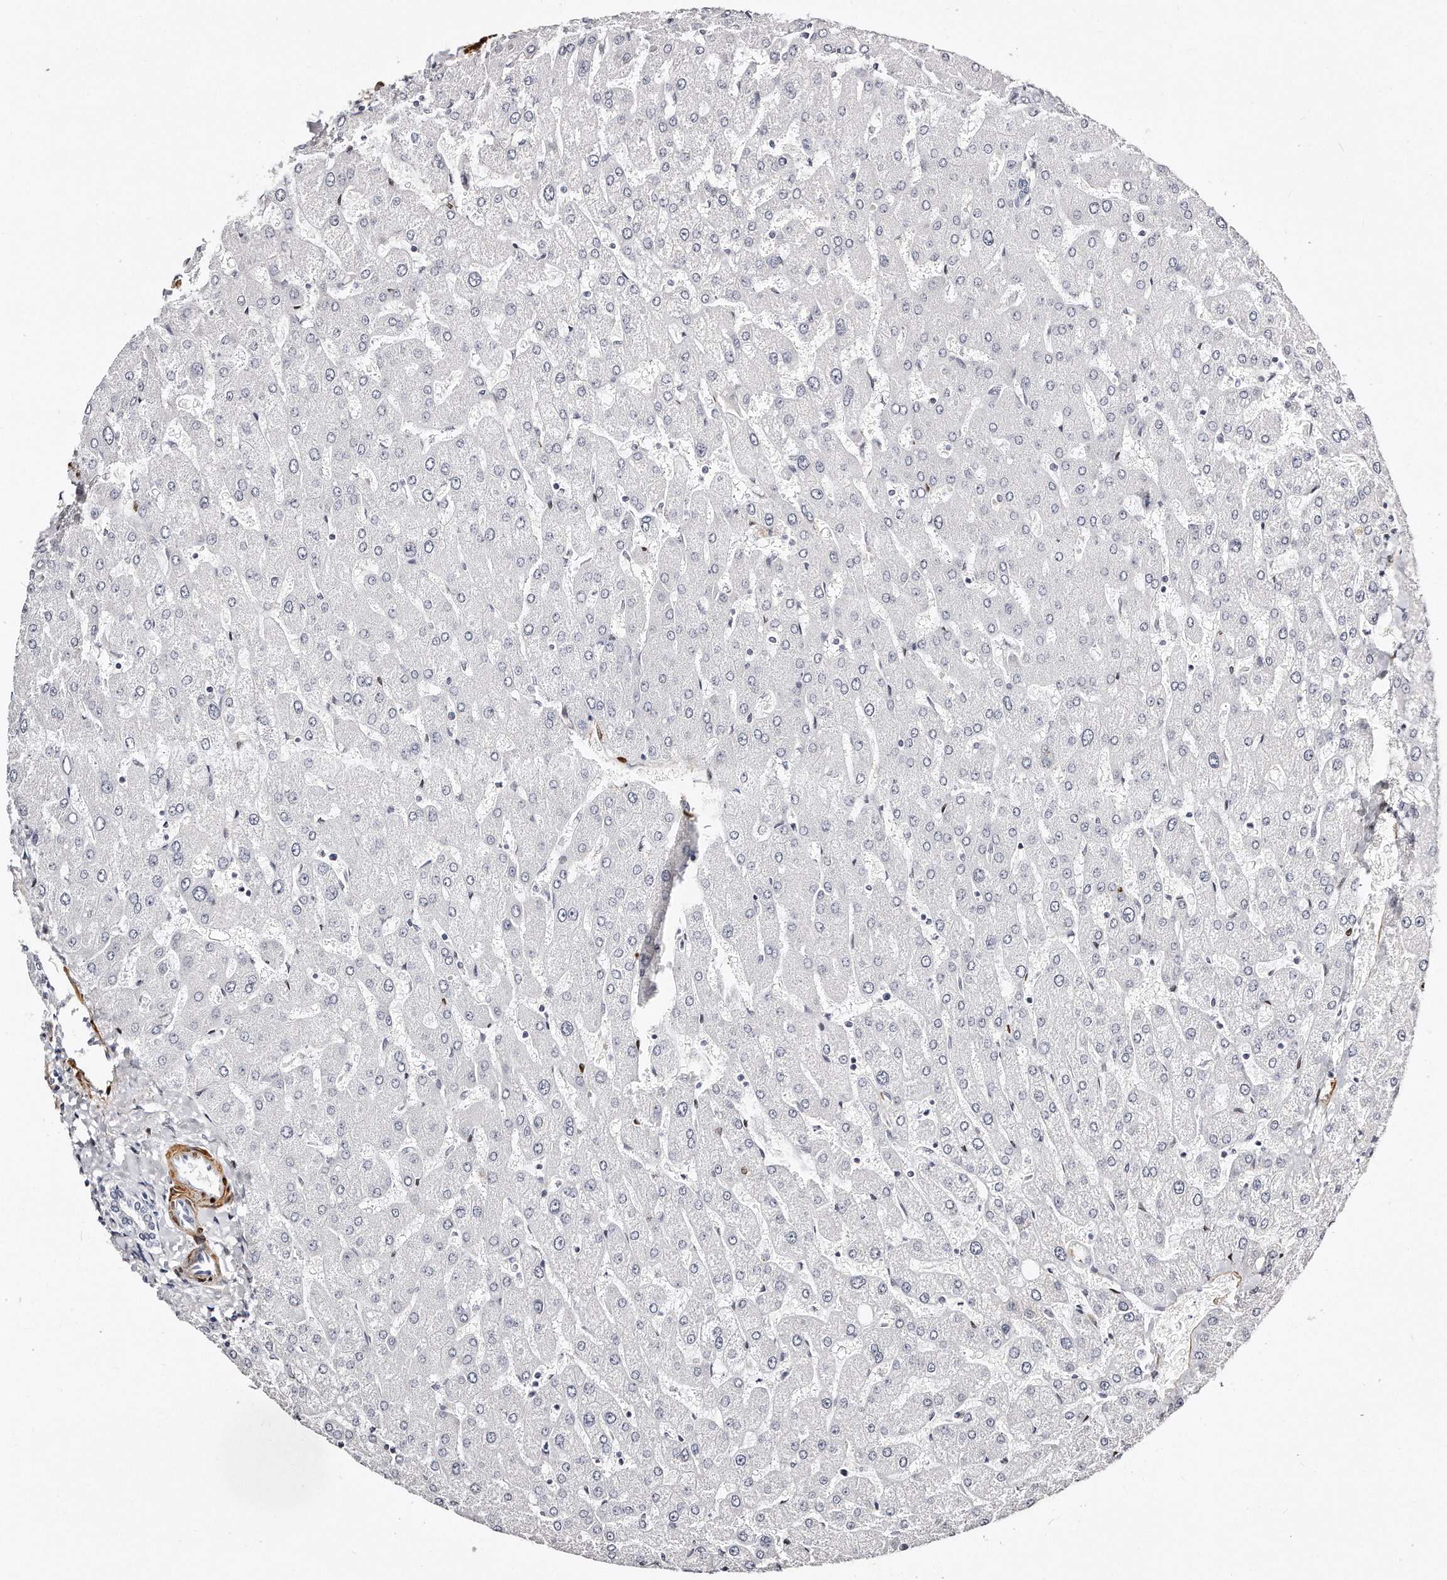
{"staining": {"intensity": "negative", "quantity": "none", "location": "none"}, "tissue": "liver", "cell_type": "Cholangiocytes", "image_type": "normal", "snomed": [{"axis": "morphology", "description": "Normal tissue, NOS"}, {"axis": "topography", "description": "Liver"}], "caption": "Liver stained for a protein using IHC demonstrates no expression cholangiocytes.", "gene": "LMOD1", "patient": {"sex": "male", "age": 55}}